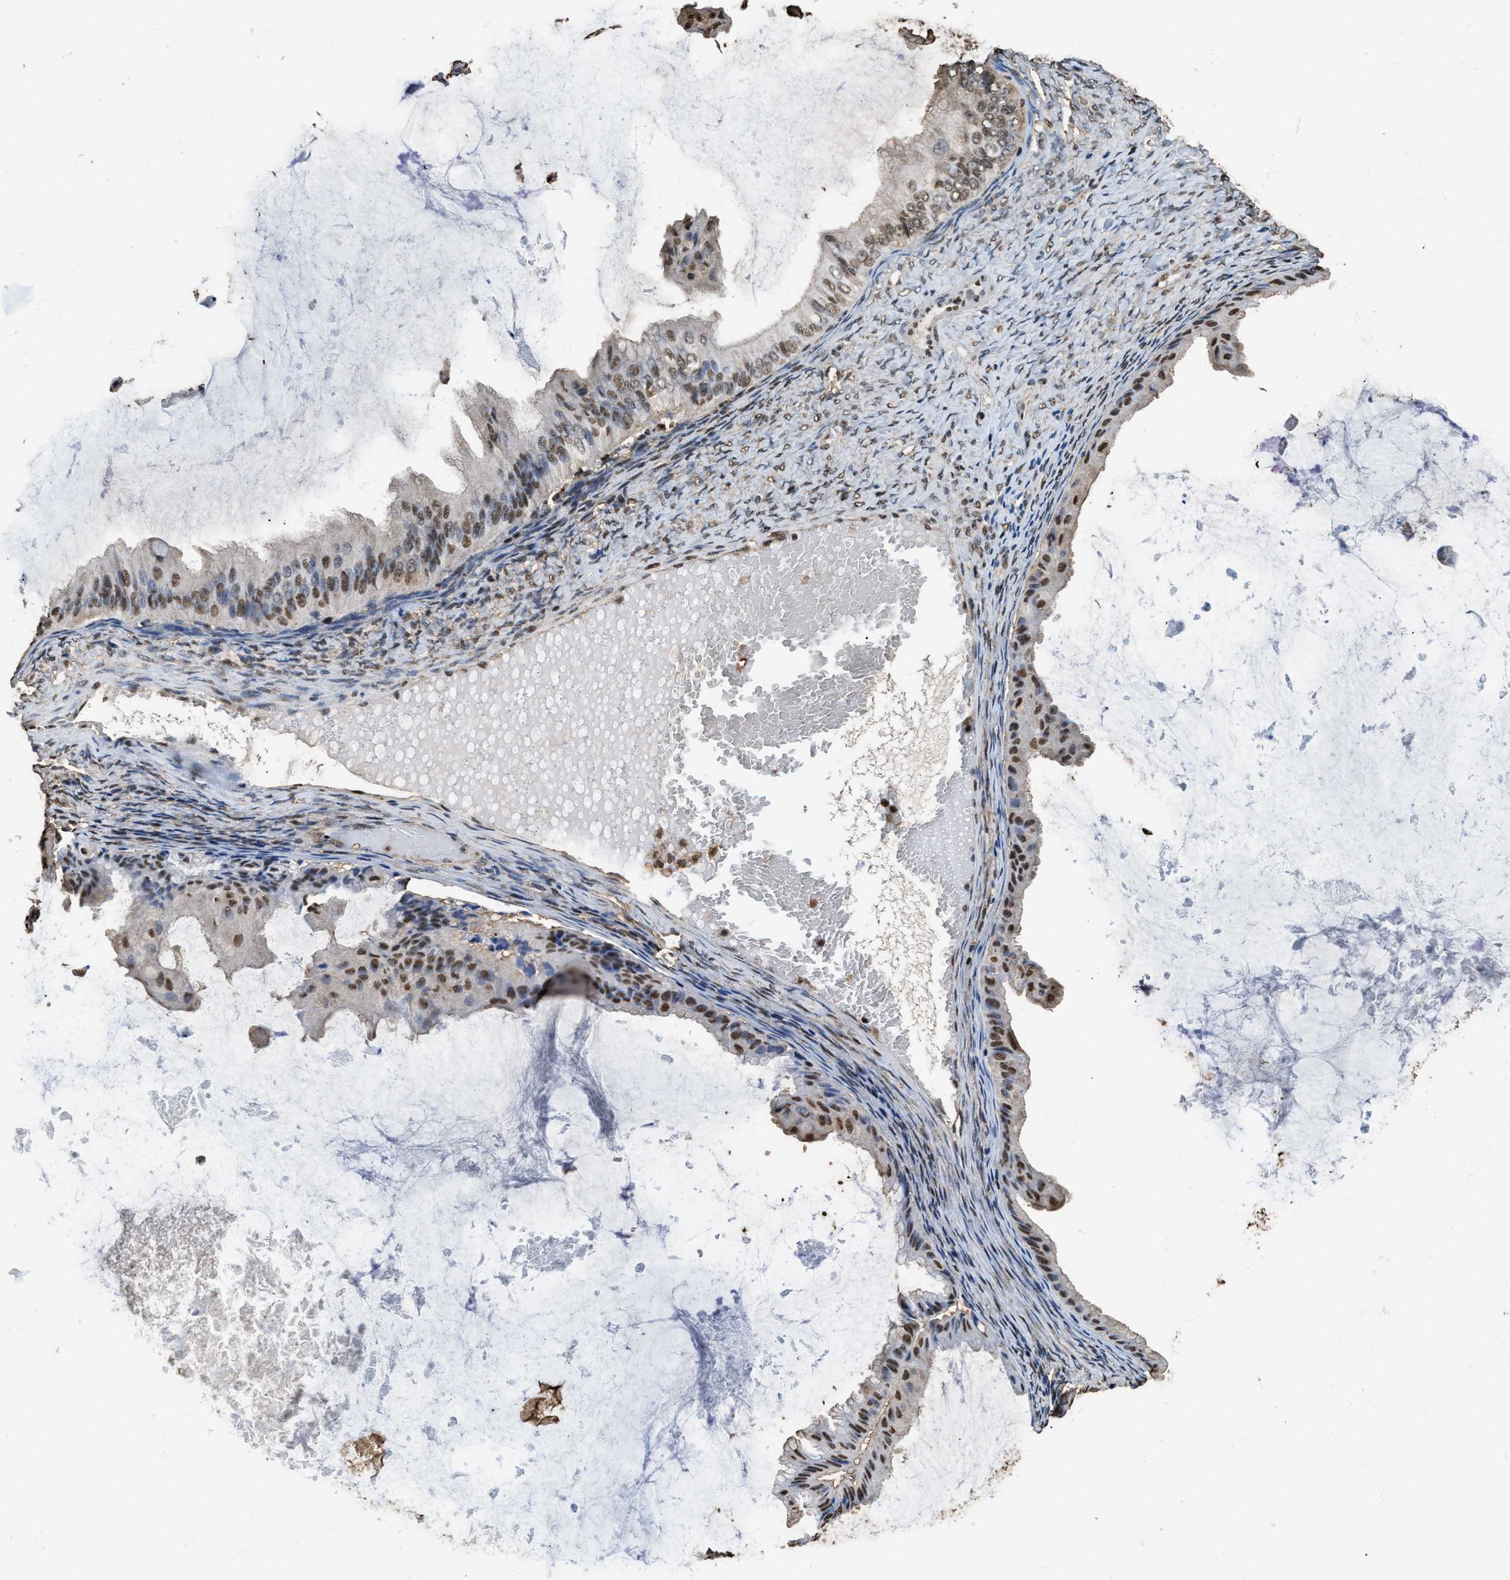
{"staining": {"intensity": "moderate", "quantity": ">75%", "location": "nuclear"}, "tissue": "ovarian cancer", "cell_type": "Tumor cells", "image_type": "cancer", "snomed": [{"axis": "morphology", "description": "Cystadenocarcinoma, mucinous, NOS"}, {"axis": "topography", "description": "Ovary"}], "caption": "A high-resolution image shows immunohistochemistry staining of ovarian cancer, which demonstrates moderate nuclear staining in approximately >75% of tumor cells. (DAB (3,3'-diaminobenzidine) IHC, brown staining for protein, blue staining for nuclei).", "gene": "GAPDH", "patient": {"sex": "female", "age": 61}}